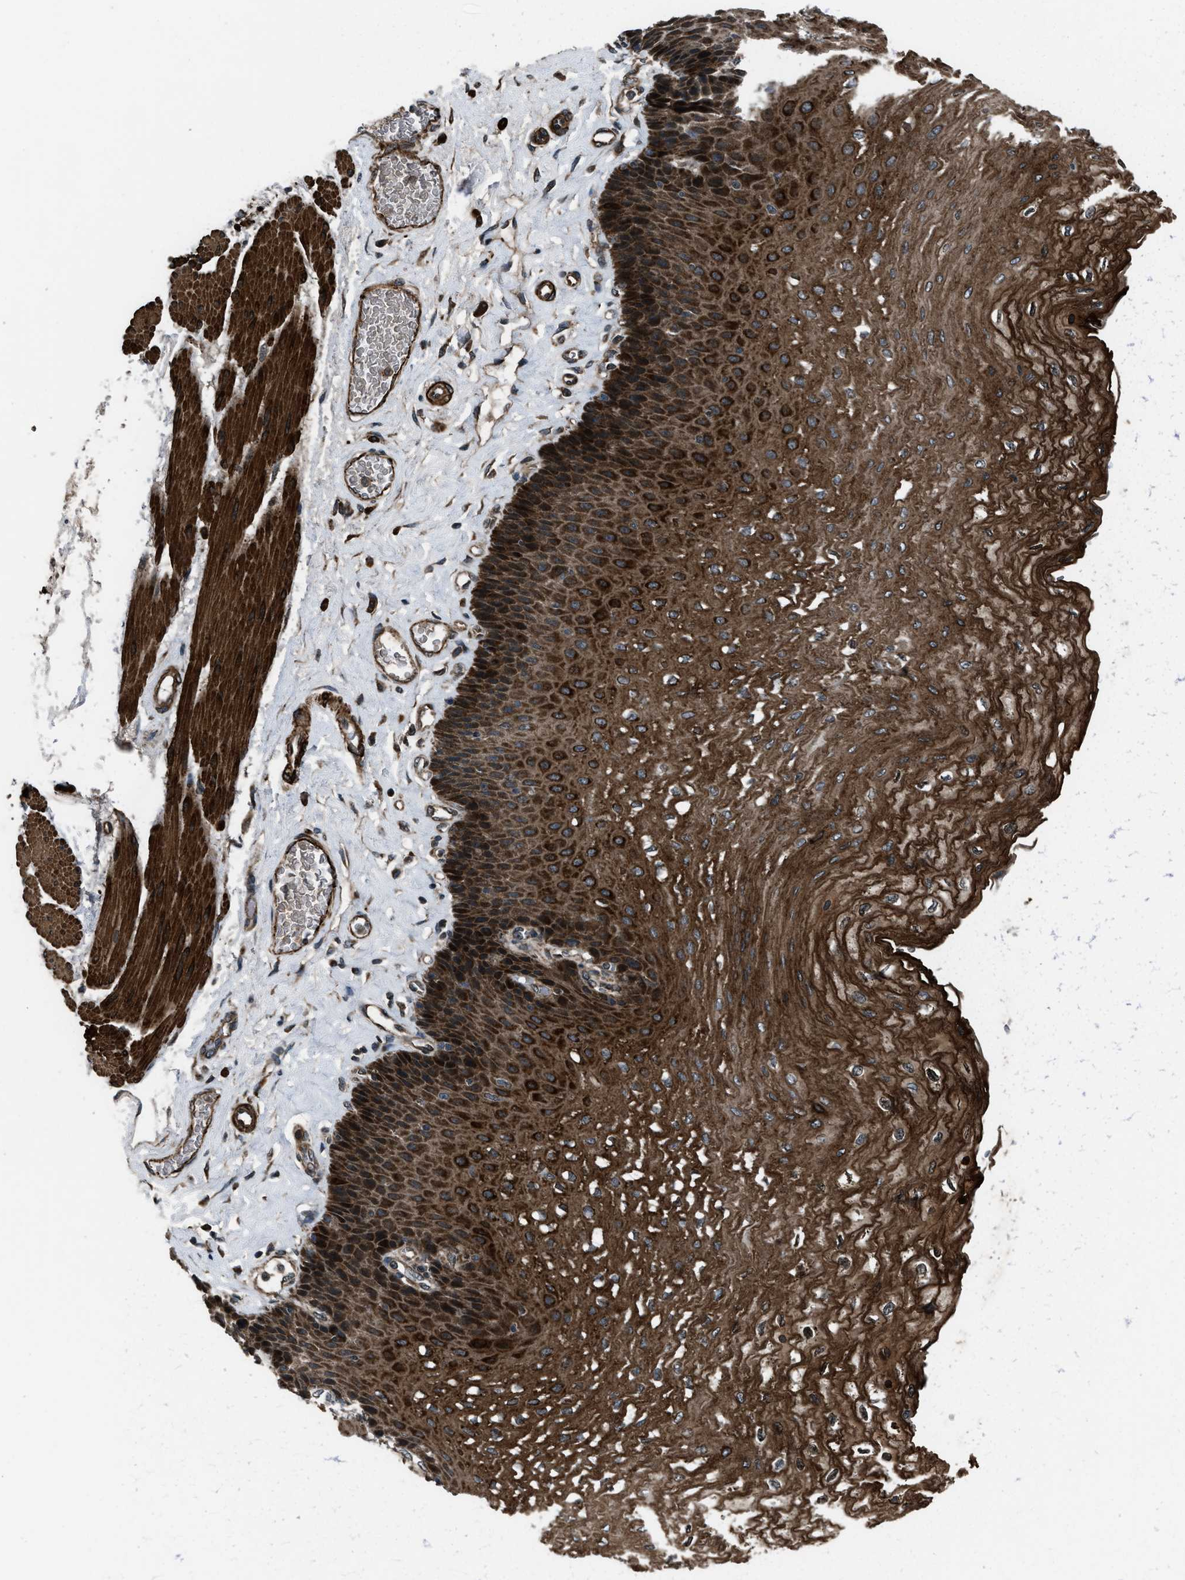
{"staining": {"intensity": "strong", "quantity": ">75%", "location": "cytoplasmic/membranous"}, "tissue": "esophagus", "cell_type": "Squamous epithelial cells", "image_type": "normal", "snomed": [{"axis": "morphology", "description": "Normal tissue, NOS"}, {"axis": "topography", "description": "Esophagus"}], "caption": "Strong cytoplasmic/membranous expression is seen in approximately >75% of squamous epithelial cells in benign esophagus. Nuclei are stained in blue.", "gene": "IRAK4", "patient": {"sex": "female", "age": 72}}